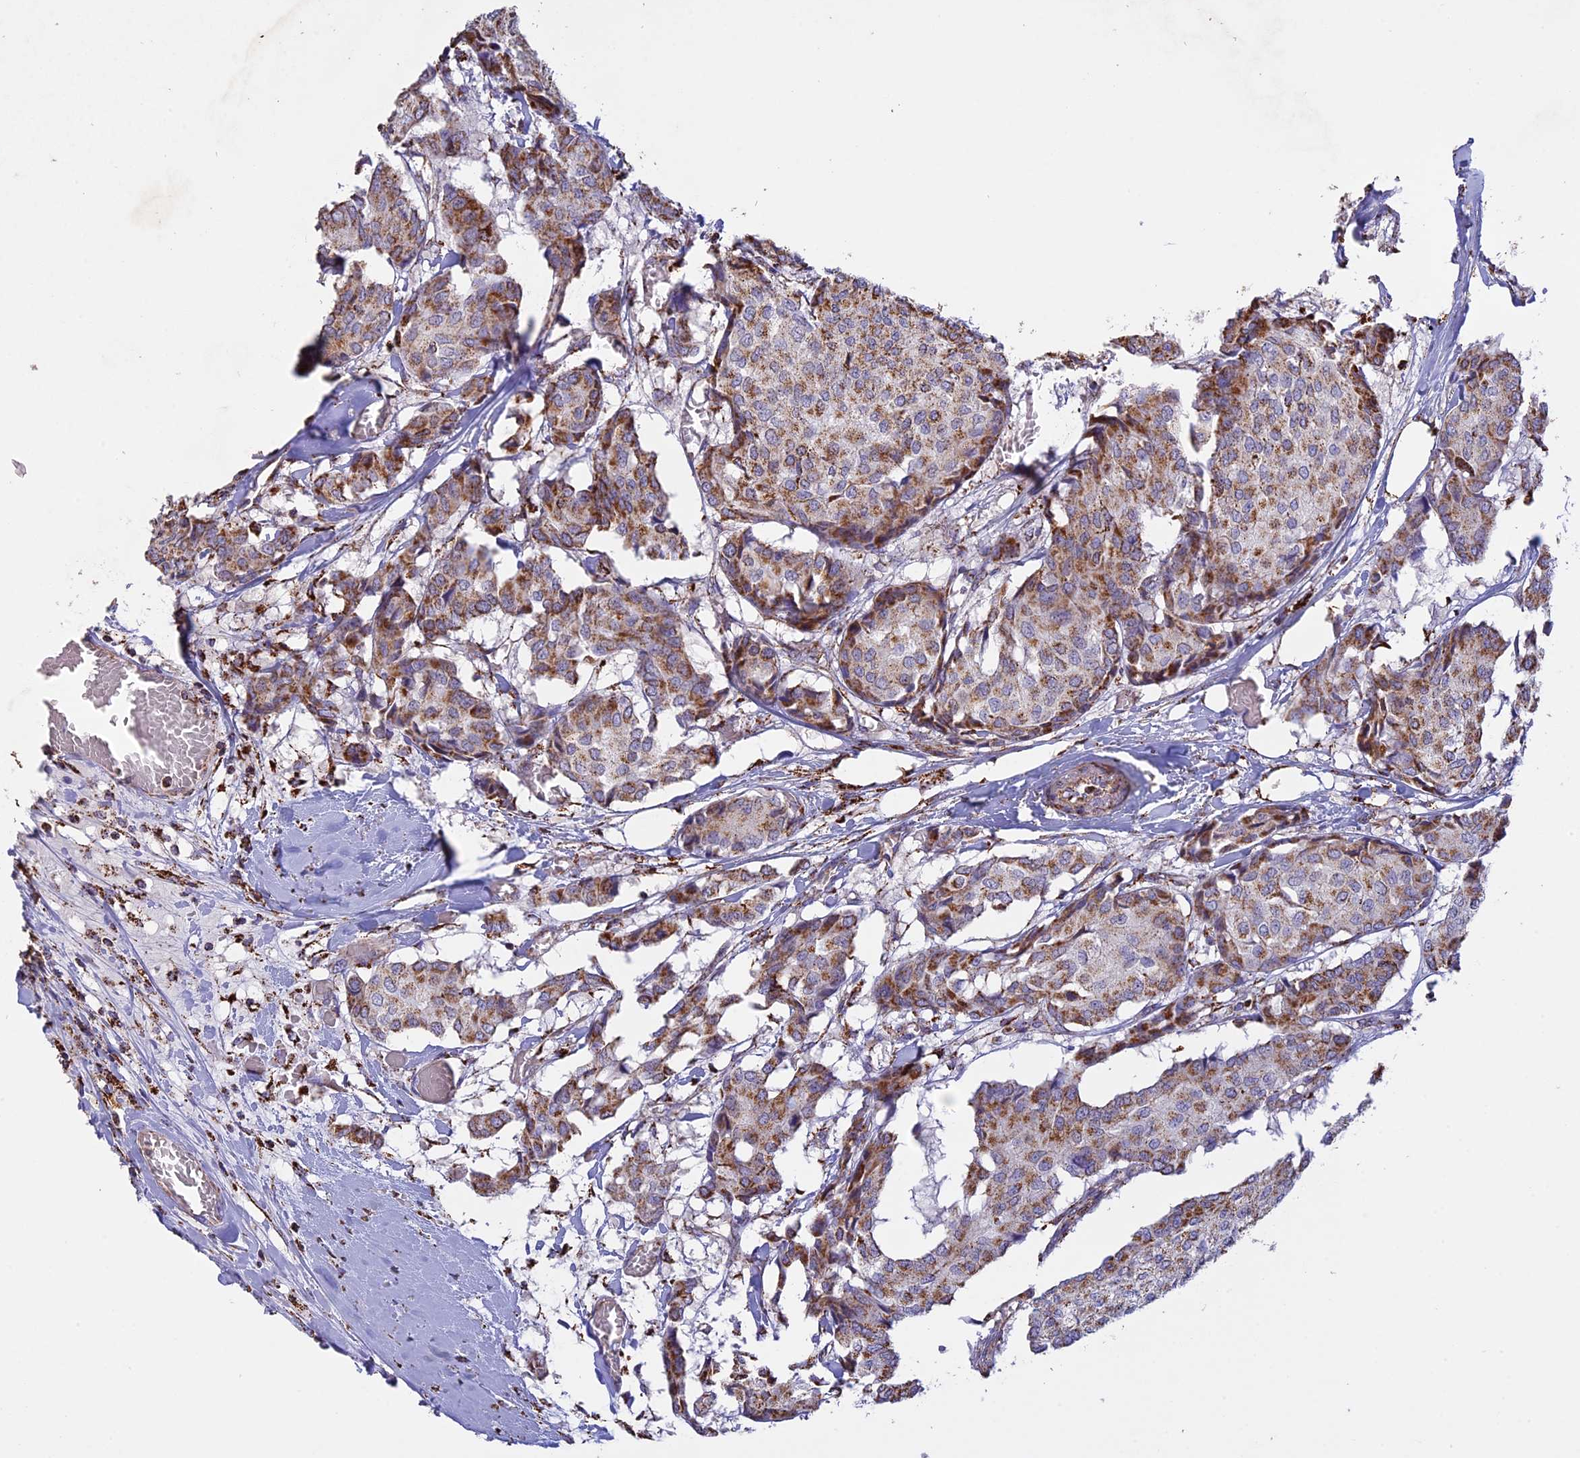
{"staining": {"intensity": "moderate", "quantity": "25%-75%", "location": "cytoplasmic/membranous"}, "tissue": "breast cancer", "cell_type": "Tumor cells", "image_type": "cancer", "snomed": [{"axis": "morphology", "description": "Duct carcinoma"}, {"axis": "topography", "description": "Breast"}], "caption": "Immunohistochemical staining of breast invasive ductal carcinoma exhibits moderate cytoplasmic/membranous protein staining in approximately 25%-75% of tumor cells.", "gene": "KCNG1", "patient": {"sex": "female", "age": 75}}